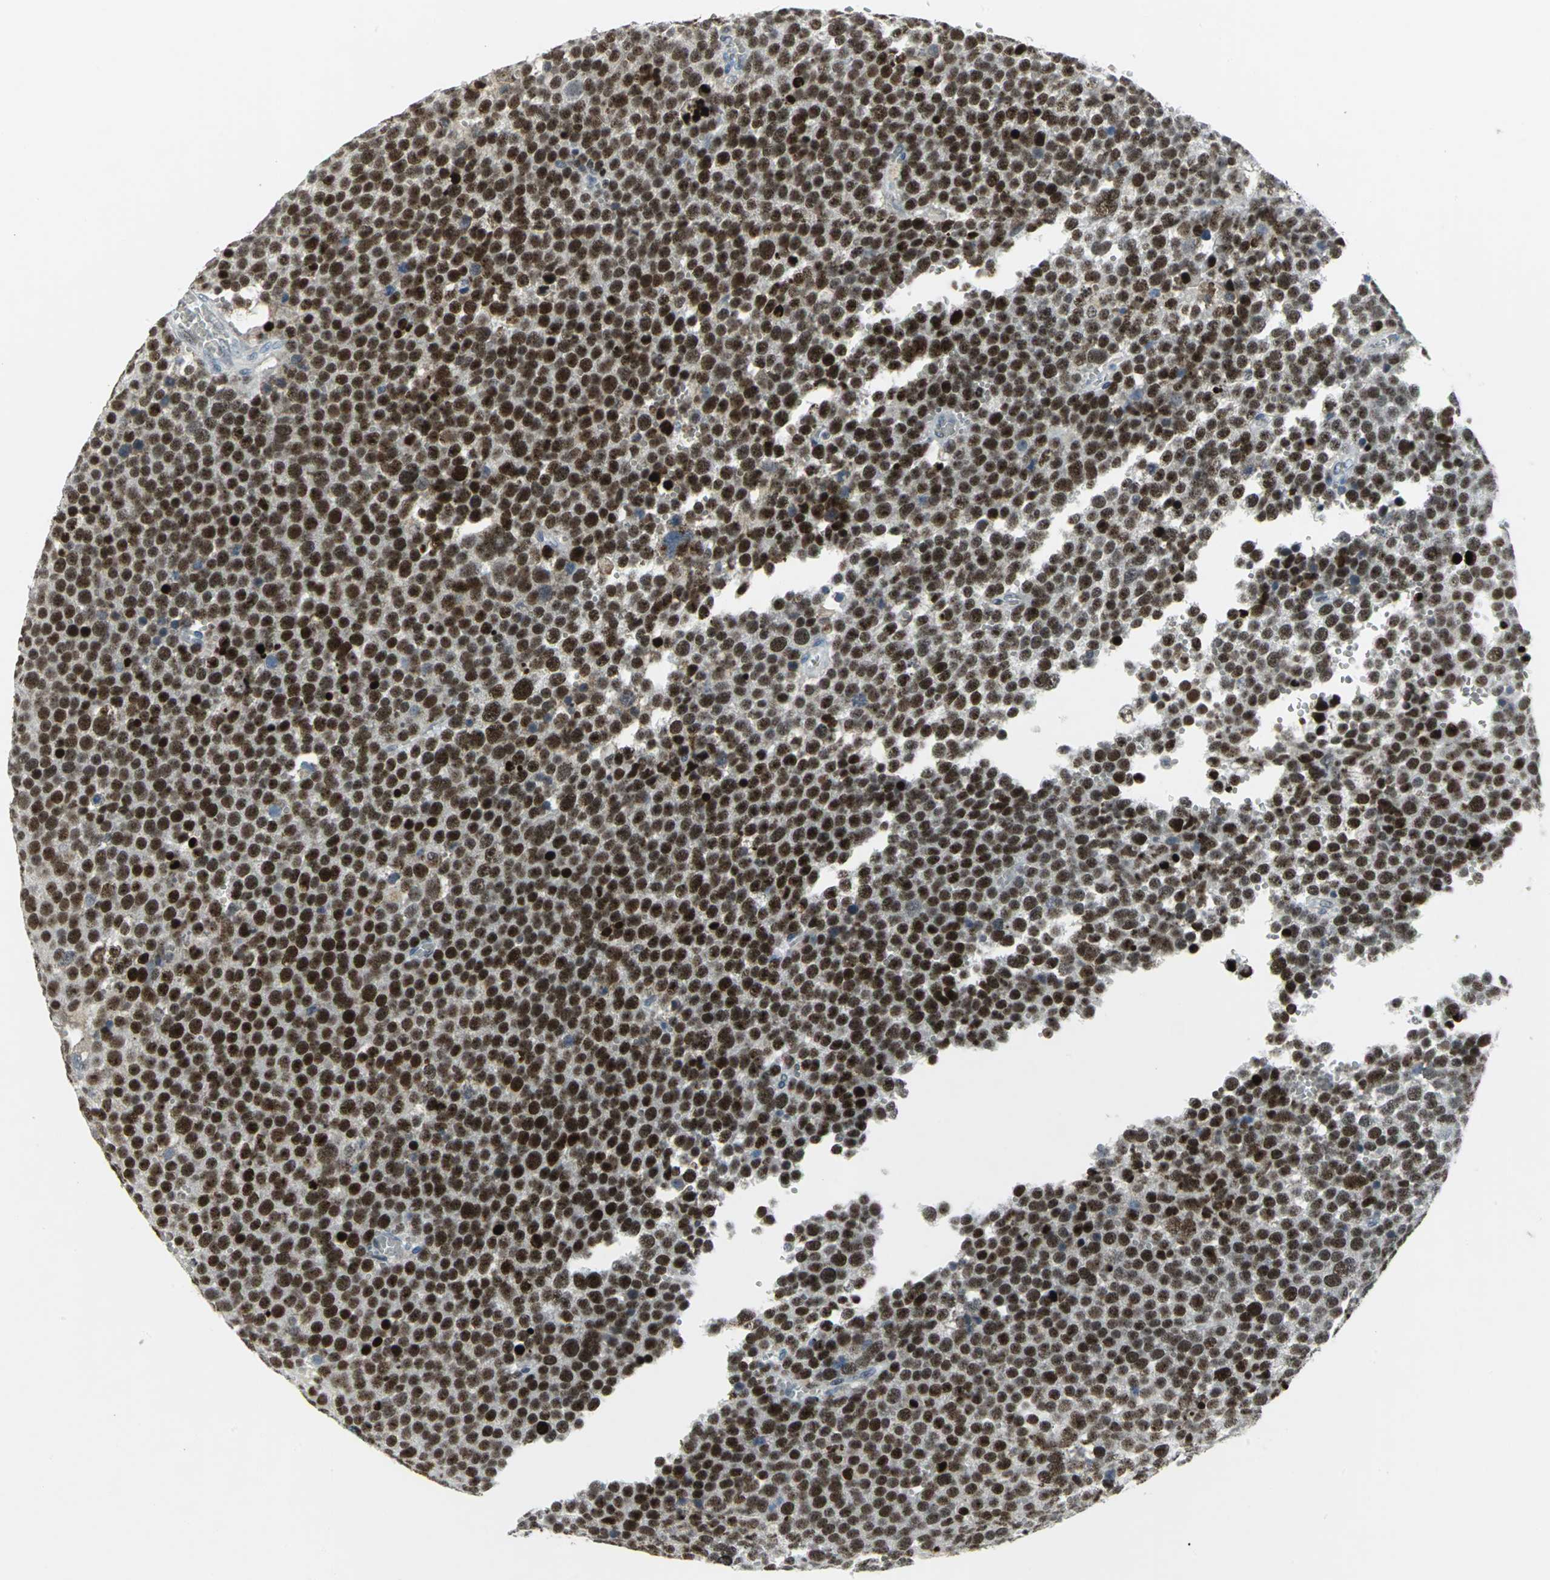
{"staining": {"intensity": "strong", "quantity": ">75%", "location": "nuclear"}, "tissue": "testis cancer", "cell_type": "Tumor cells", "image_type": "cancer", "snomed": [{"axis": "morphology", "description": "Seminoma, NOS"}, {"axis": "topography", "description": "Testis"}], "caption": "Protein analysis of testis seminoma tissue displays strong nuclear positivity in about >75% of tumor cells.", "gene": "RPA1", "patient": {"sex": "male", "age": 71}}